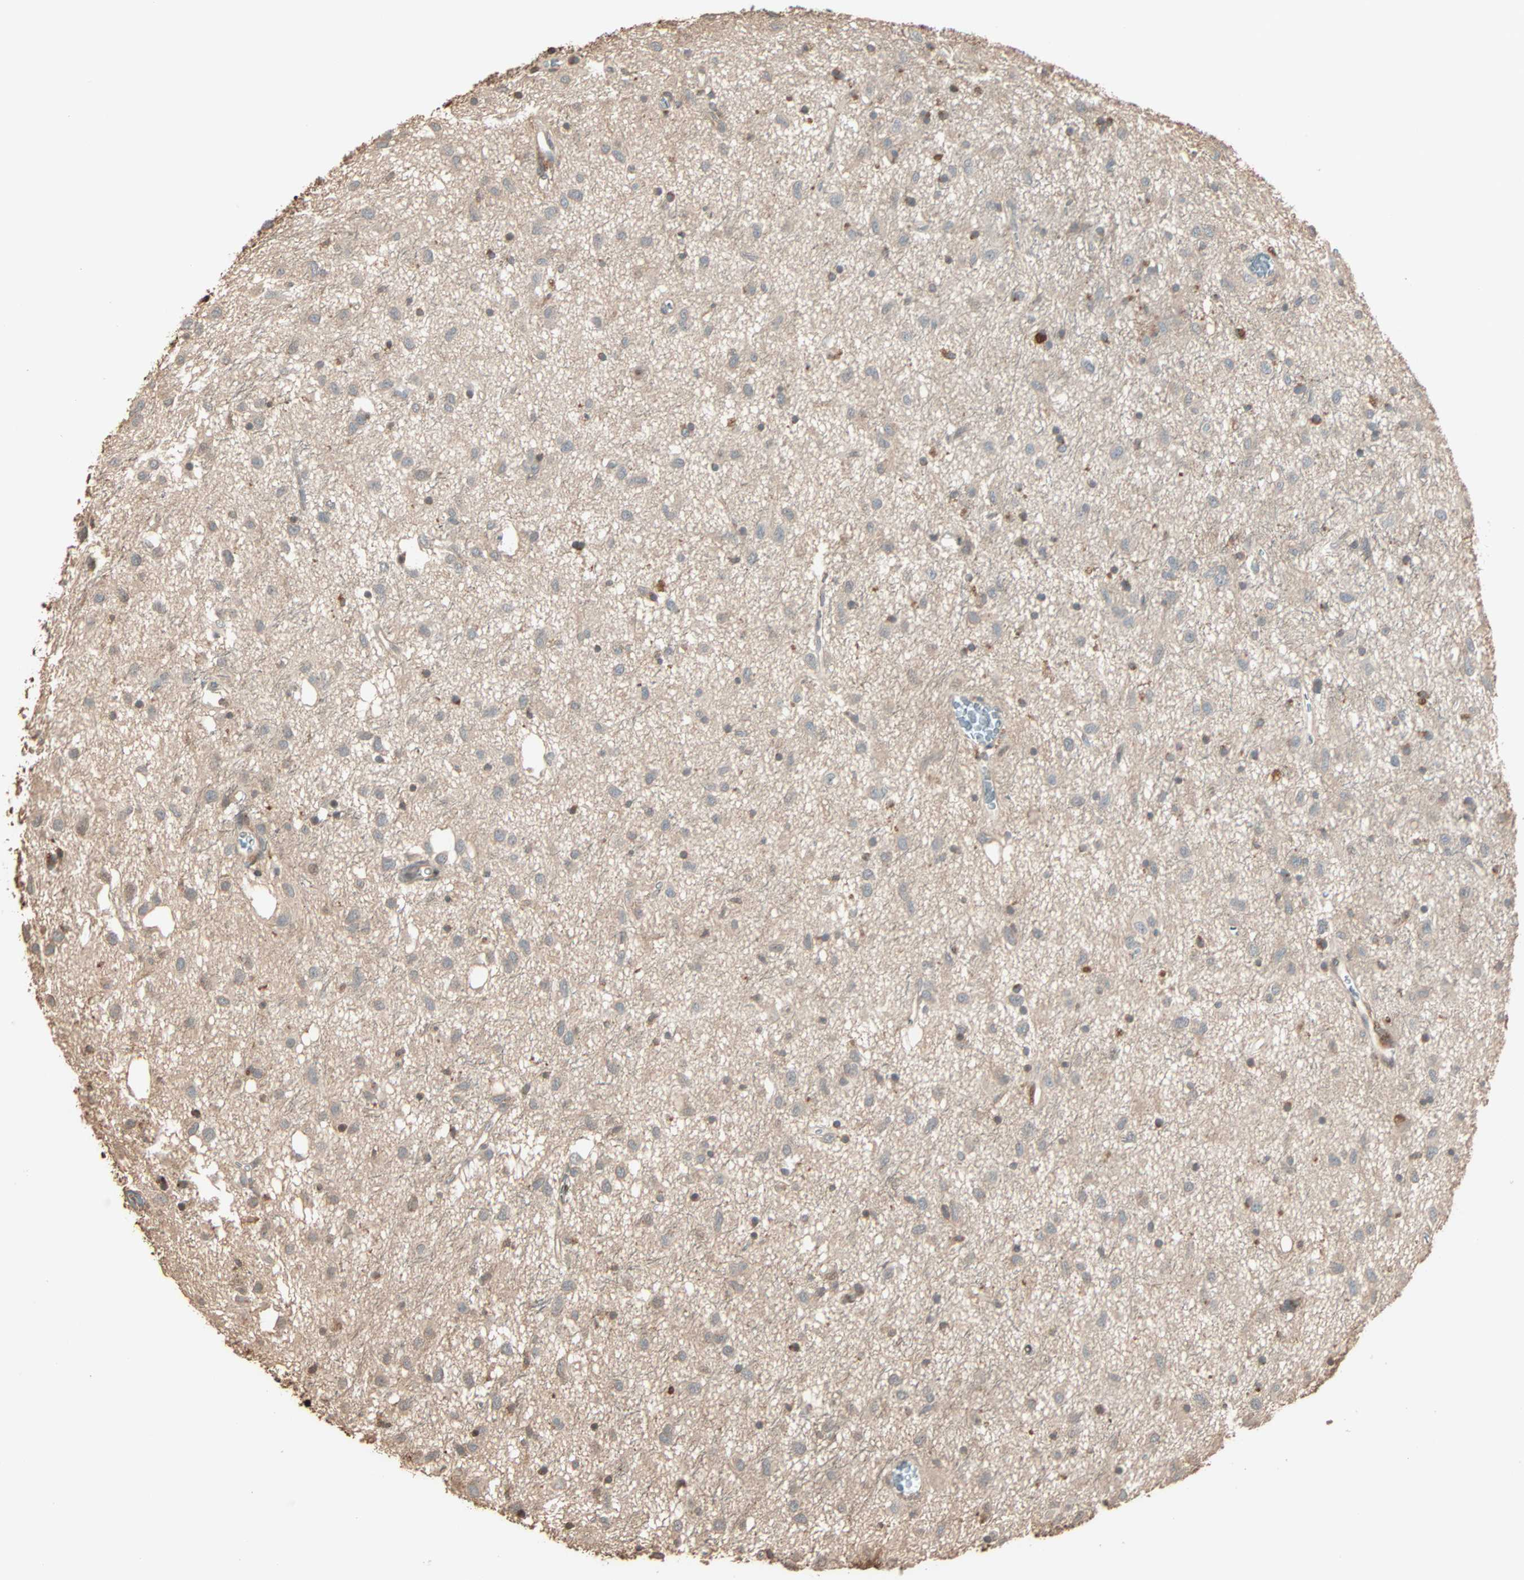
{"staining": {"intensity": "weak", "quantity": "25%-75%", "location": "cytoplasmic/membranous"}, "tissue": "glioma", "cell_type": "Tumor cells", "image_type": "cancer", "snomed": [{"axis": "morphology", "description": "Glioma, malignant, Low grade"}, {"axis": "topography", "description": "Brain"}], "caption": "Immunohistochemical staining of human low-grade glioma (malignant) exhibits weak cytoplasmic/membranous protein positivity in about 25%-75% of tumor cells.", "gene": "CALCRL", "patient": {"sex": "male", "age": 77}}